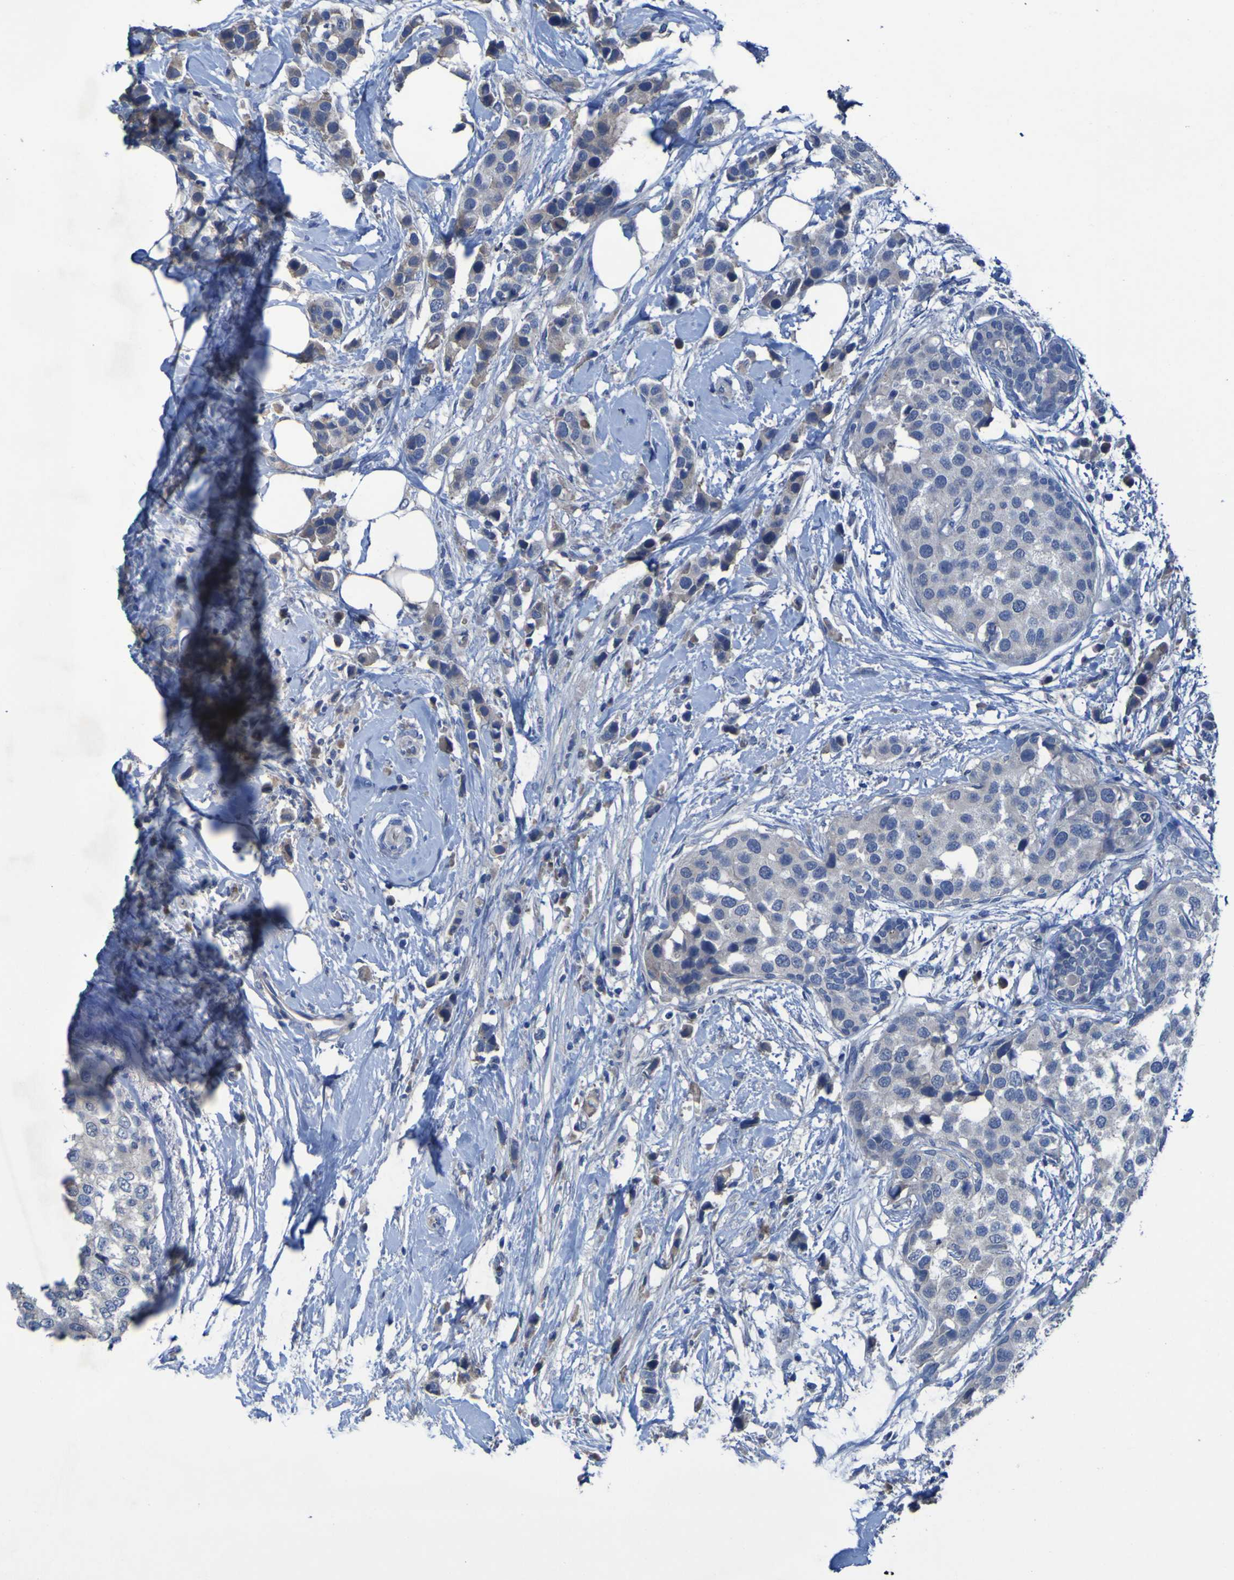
{"staining": {"intensity": "weak", "quantity": "25%-75%", "location": "cytoplasmic/membranous"}, "tissue": "breast cancer", "cell_type": "Tumor cells", "image_type": "cancer", "snomed": [{"axis": "morphology", "description": "Normal tissue, NOS"}, {"axis": "morphology", "description": "Duct carcinoma"}, {"axis": "topography", "description": "Breast"}], "caption": "DAB immunohistochemical staining of breast cancer displays weak cytoplasmic/membranous protein expression in about 25%-75% of tumor cells. Using DAB (3,3'-diaminobenzidine) (brown) and hematoxylin (blue) stains, captured at high magnification using brightfield microscopy.", "gene": "SGK2", "patient": {"sex": "female", "age": 50}}